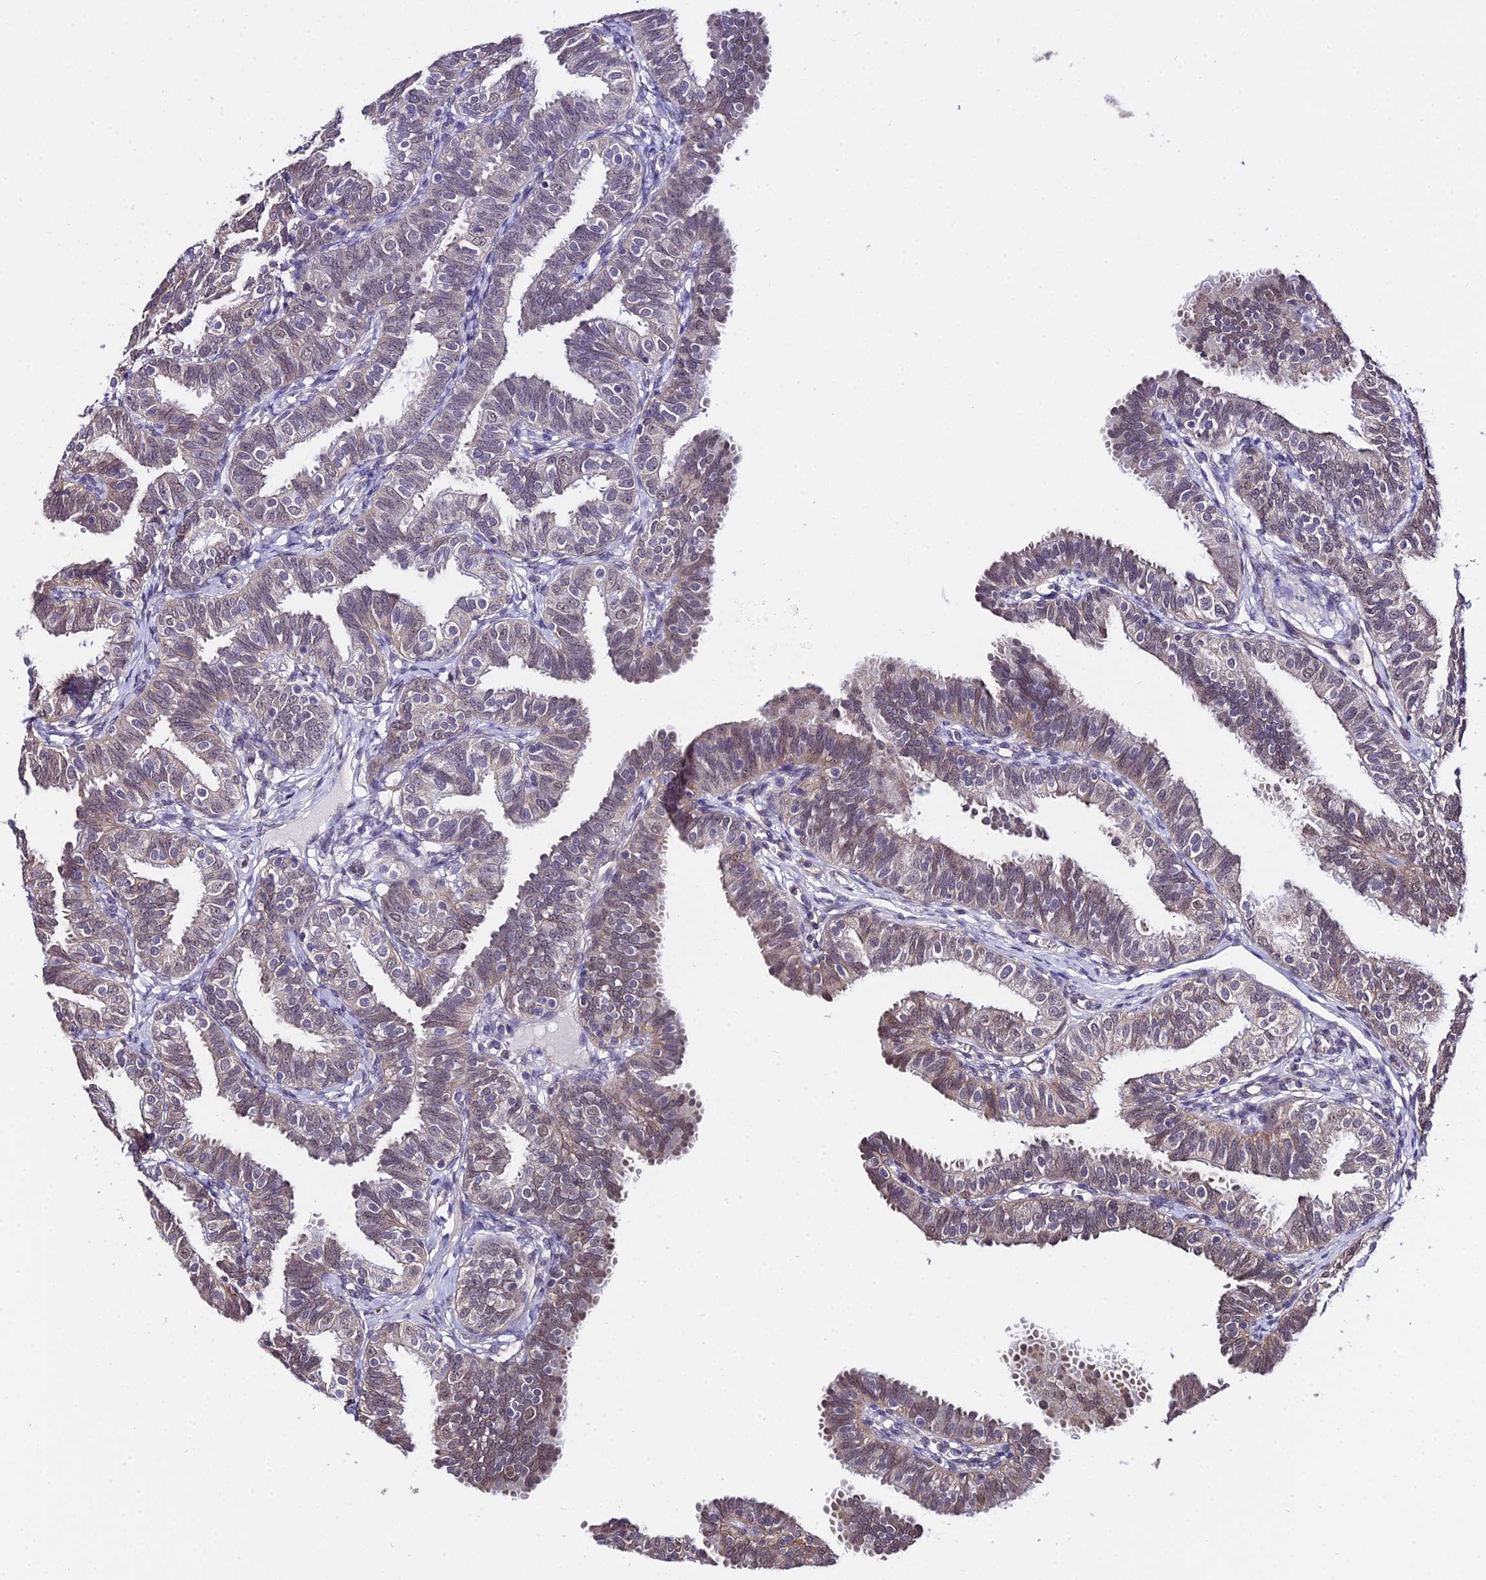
{"staining": {"intensity": "moderate", "quantity": "<25%", "location": "cytoplasmic/membranous,nuclear"}, "tissue": "fallopian tube", "cell_type": "Glandular cells", "image_type": "normal", "snomed": [{"axis": "morphology", "description": "Normal tissue, NOS"}, {"axis": "topography", "description": "Fallopian tube"}], "caption": "This micrograph reveals normal fallopian tube stained with immunohistochemistry to label a protein in brown. The cytoplasmic/membranous,nuclear of glandular cells show moderate positivity for the protein. Nuclei are counter-stained blue.", "gene": "POLR2I", "patient": {"sex": "female", "age": 35}}